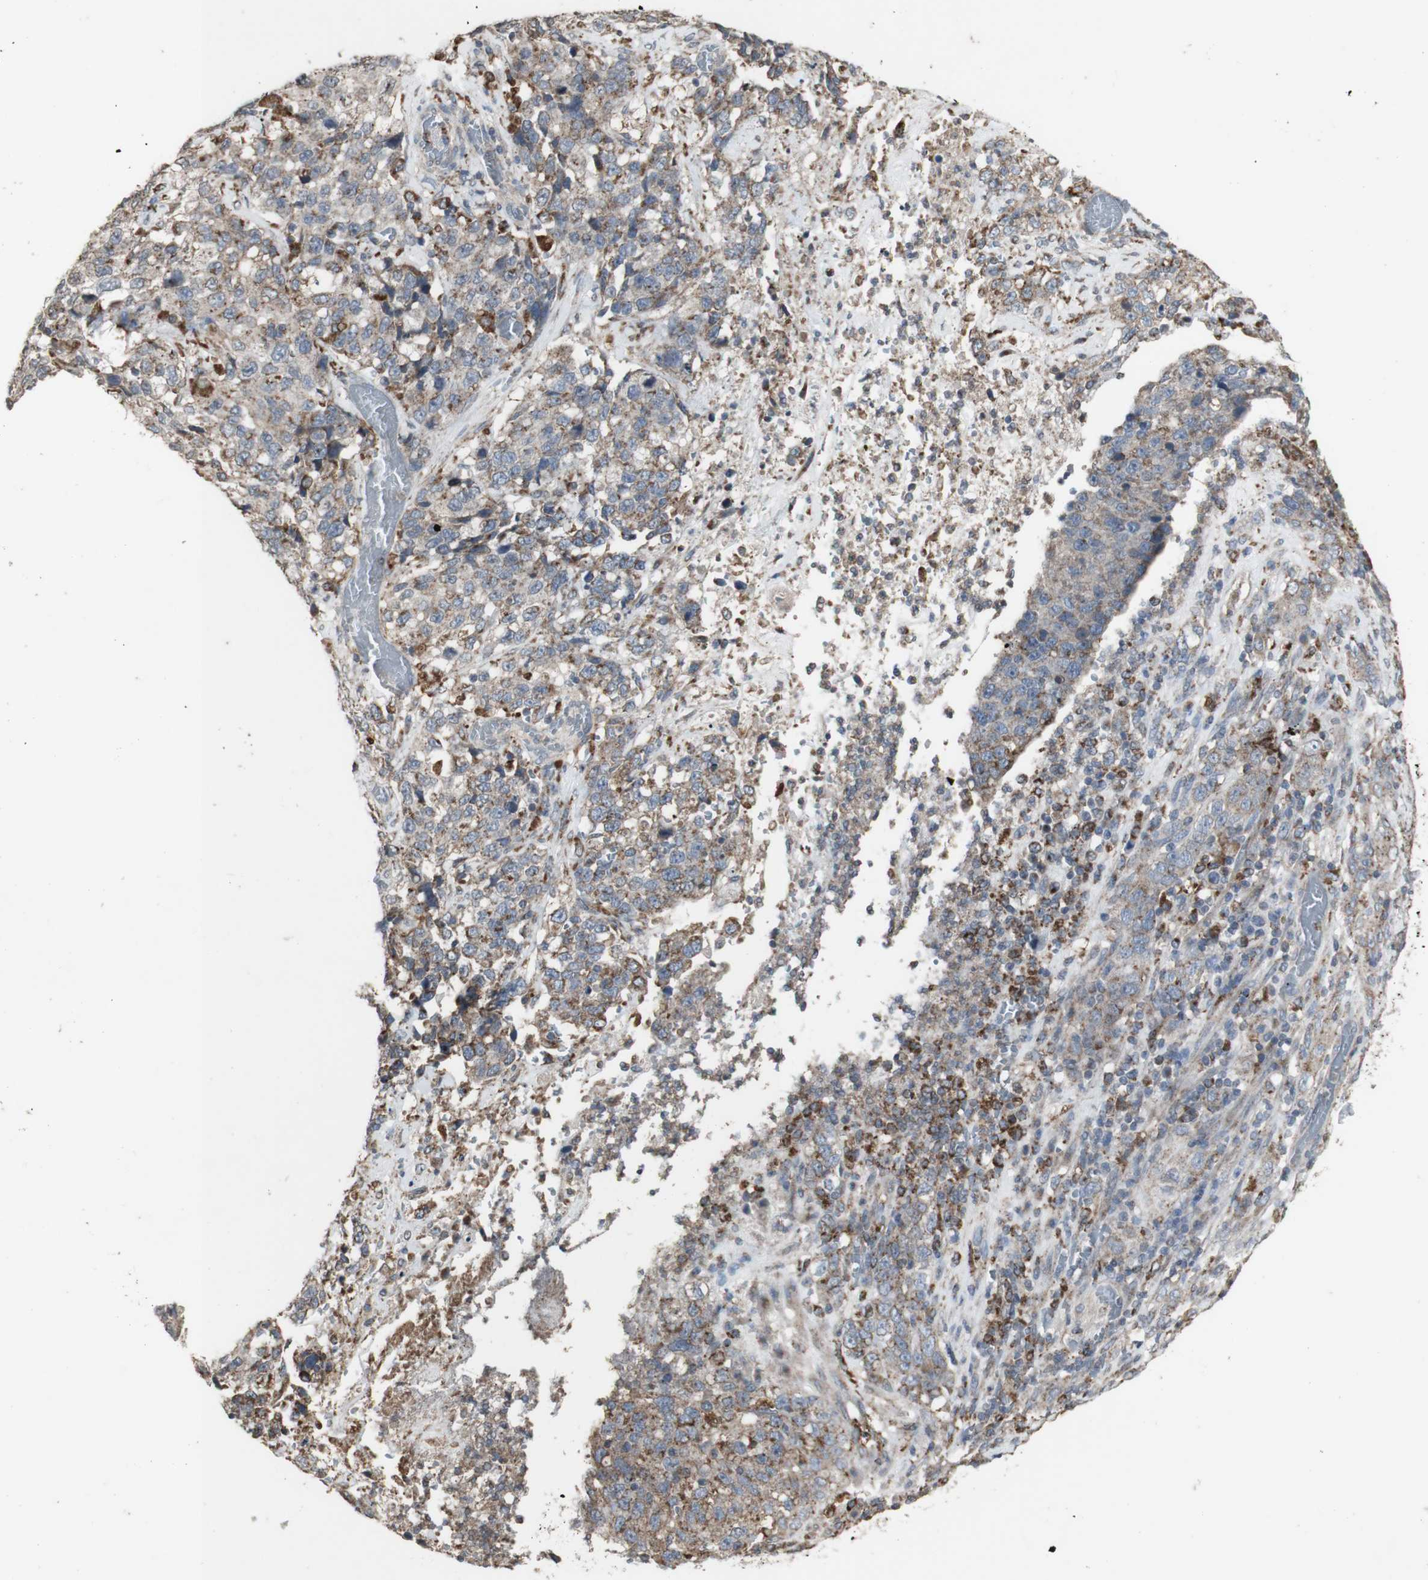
{"staining": {"intensity": "weak", "quantity": "25%-75%", "location": "cytoplasmic/membranous"}, "tissue": "stomach cancer", "cell_type": "Tumor cells", "image_type": "cancer", "snomed": [{"axis": "morphology", "description": "Normal tissue, NOS"}, {"axis": "morphology", "description": "Adenocarcinoma, NOS"}, {"axis": "topography", "description": "Stomach"}], "caption": "The immunohistochemical stain shows weak cytoplasmic/membranous expression in tumor cells of stomach cancer tissue.", "gene": "ATP6V1E1", "patient": {"sex": "male", "age": 48}}